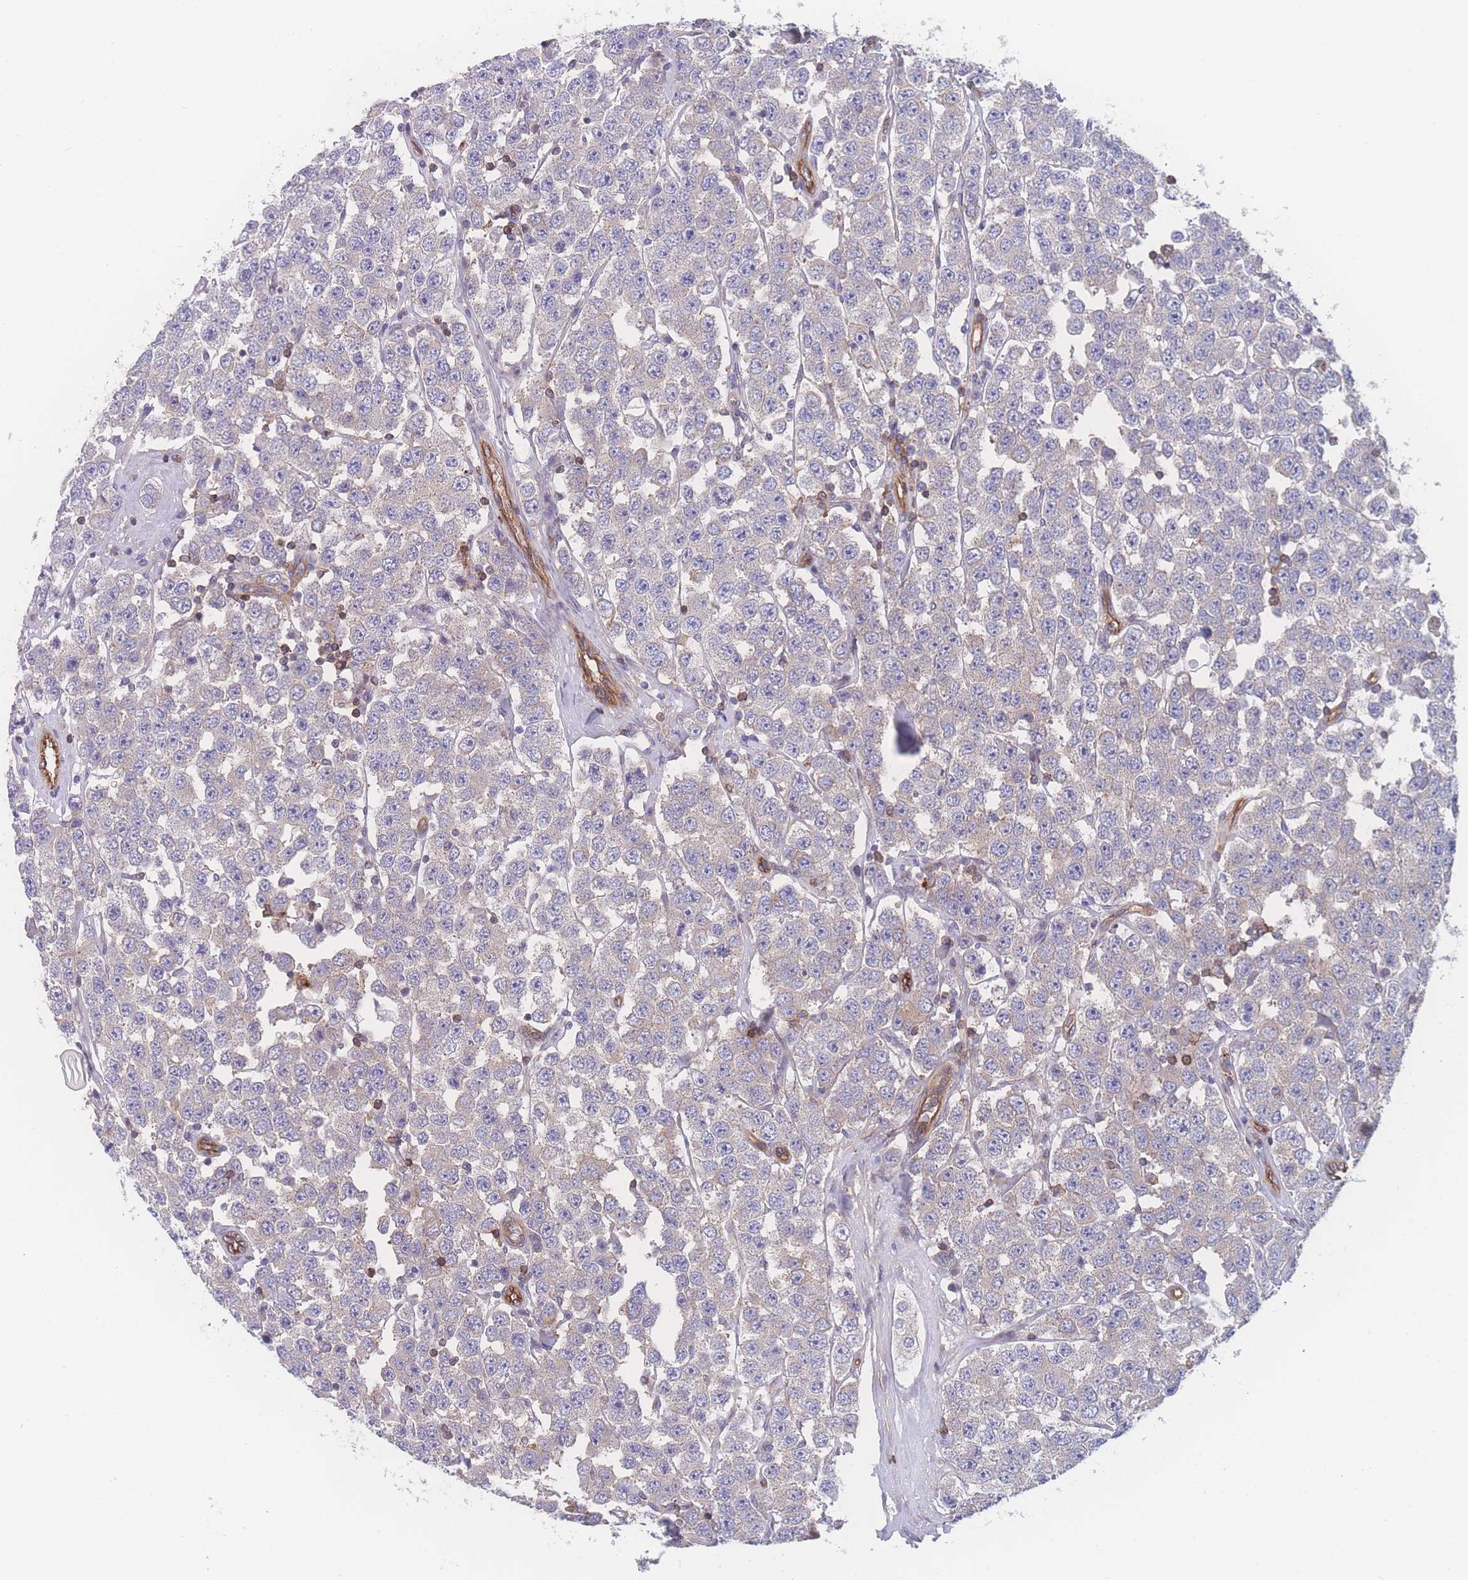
{"staining": {"intensity": "negative", "quantity": "none", "location": "none"}, "tissue": "testis cancer", "cell_type": "Tumor cells", "image_type": "cancer", "snomed": [{"axis": "morphology", "description": "Seminoma, NOS"}, {"axis": "topography", "description": "Testis"}], "caption": "Immunohistochemical staining of testis cancer (seminoma) displays no significant positivity in tumor cells.", "gene": "CFAP97", "patient": {"sex": "male", "age": 28}}